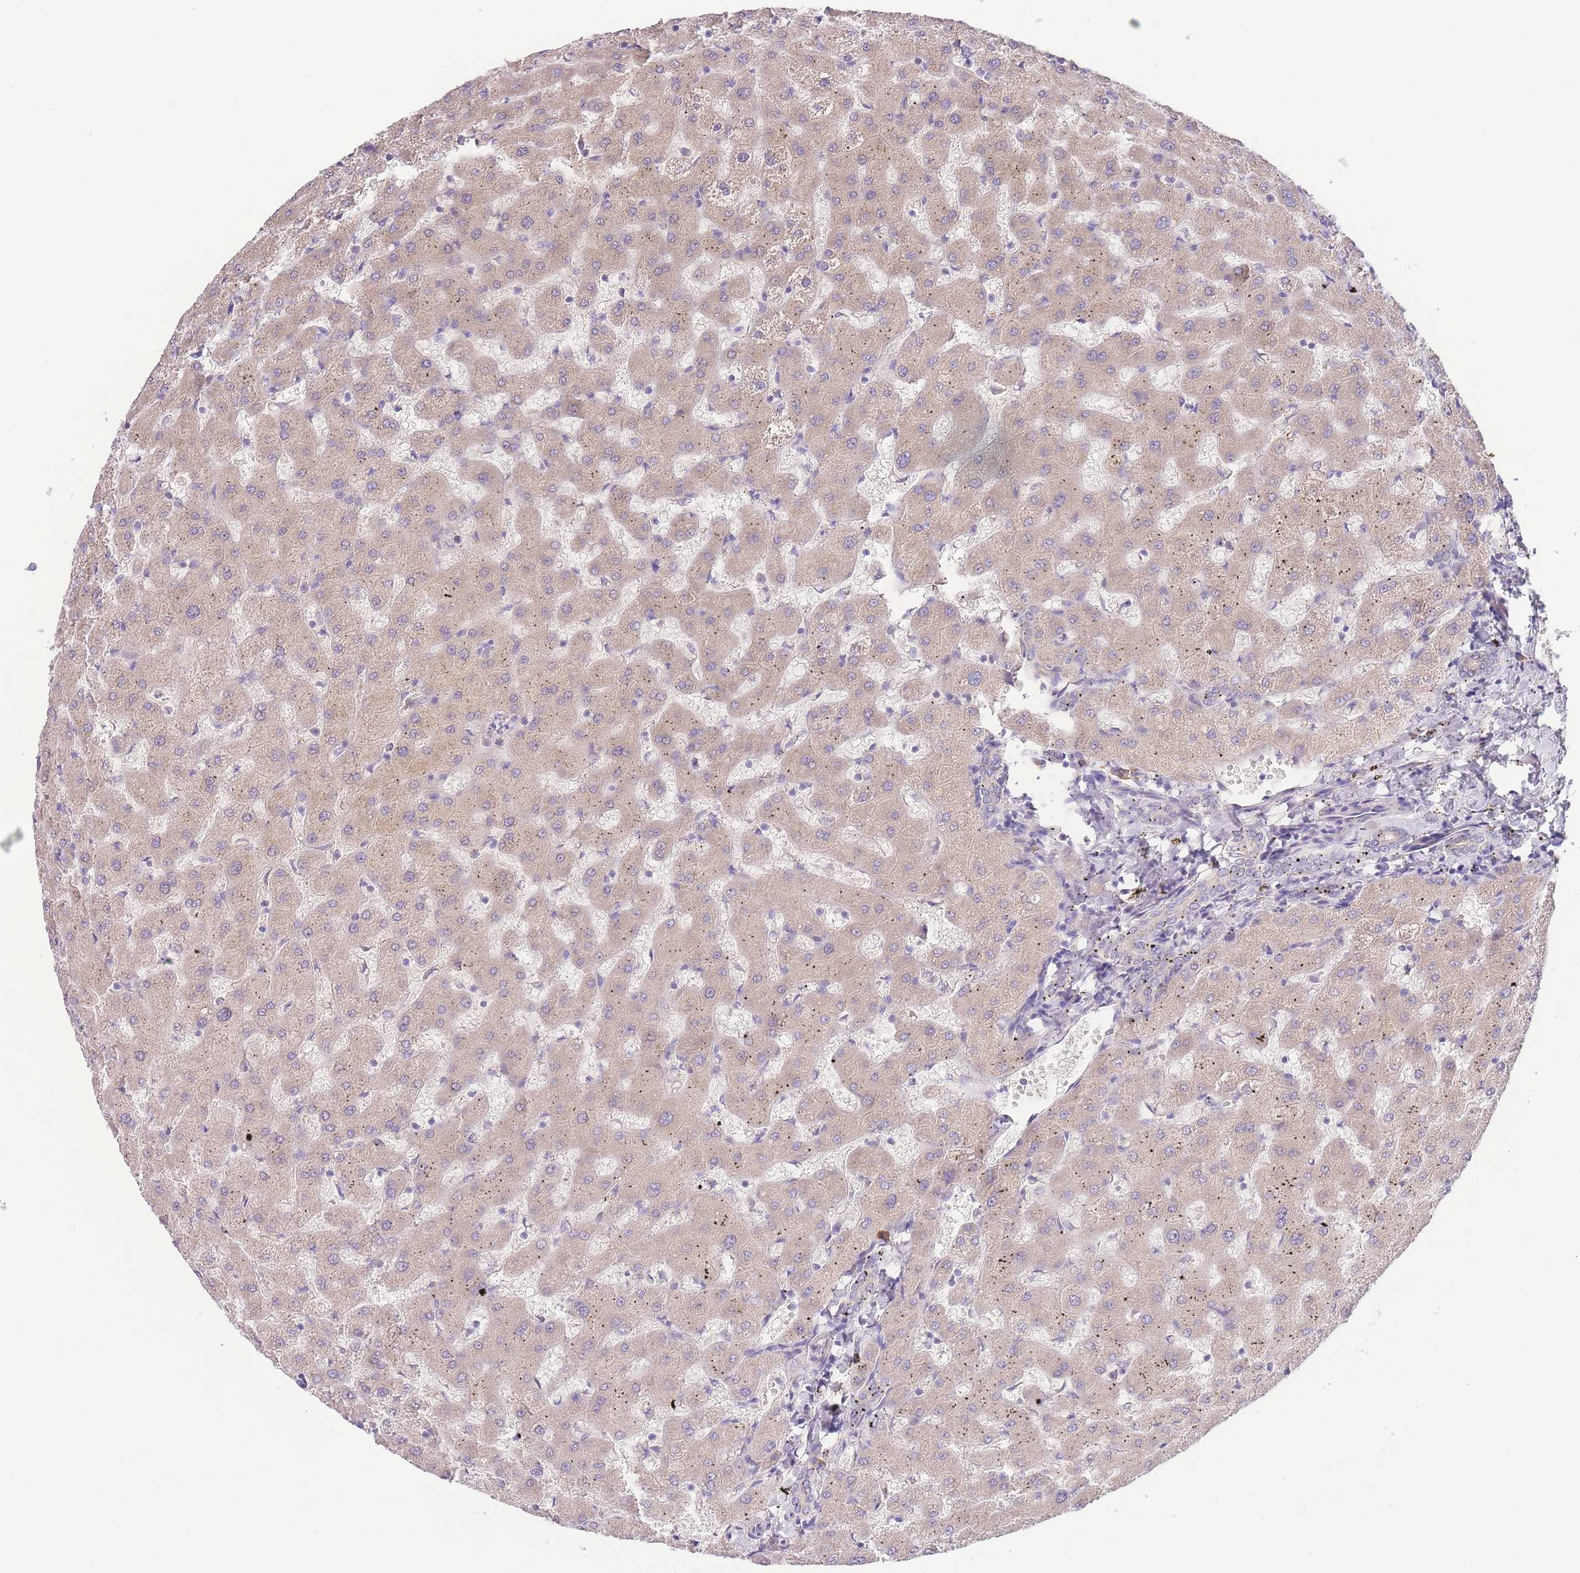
{"staining": {"intensity": "weak", "quantity": "<25%", "location": "cytoplasmic/membranous"}, "tissue": "liver", "cell_type": "Cholangiocytes", "image_type": "normal", "snomed": [{"axis": "morphology", "description": "Normal tissue, NOS"}, {"axis": "topography", "description": "Liver"}], "caption": "DAB immunohistochemical staining of benign liver exhibits no significant positivity in cholangiocytes. (DAB (3,3'-diaminobenzidine) immunohistochemistry visualized using brightfield microscopy, high magnification).", "gene": "BEX1", "patient": {"sex": "female", "age": 63}}